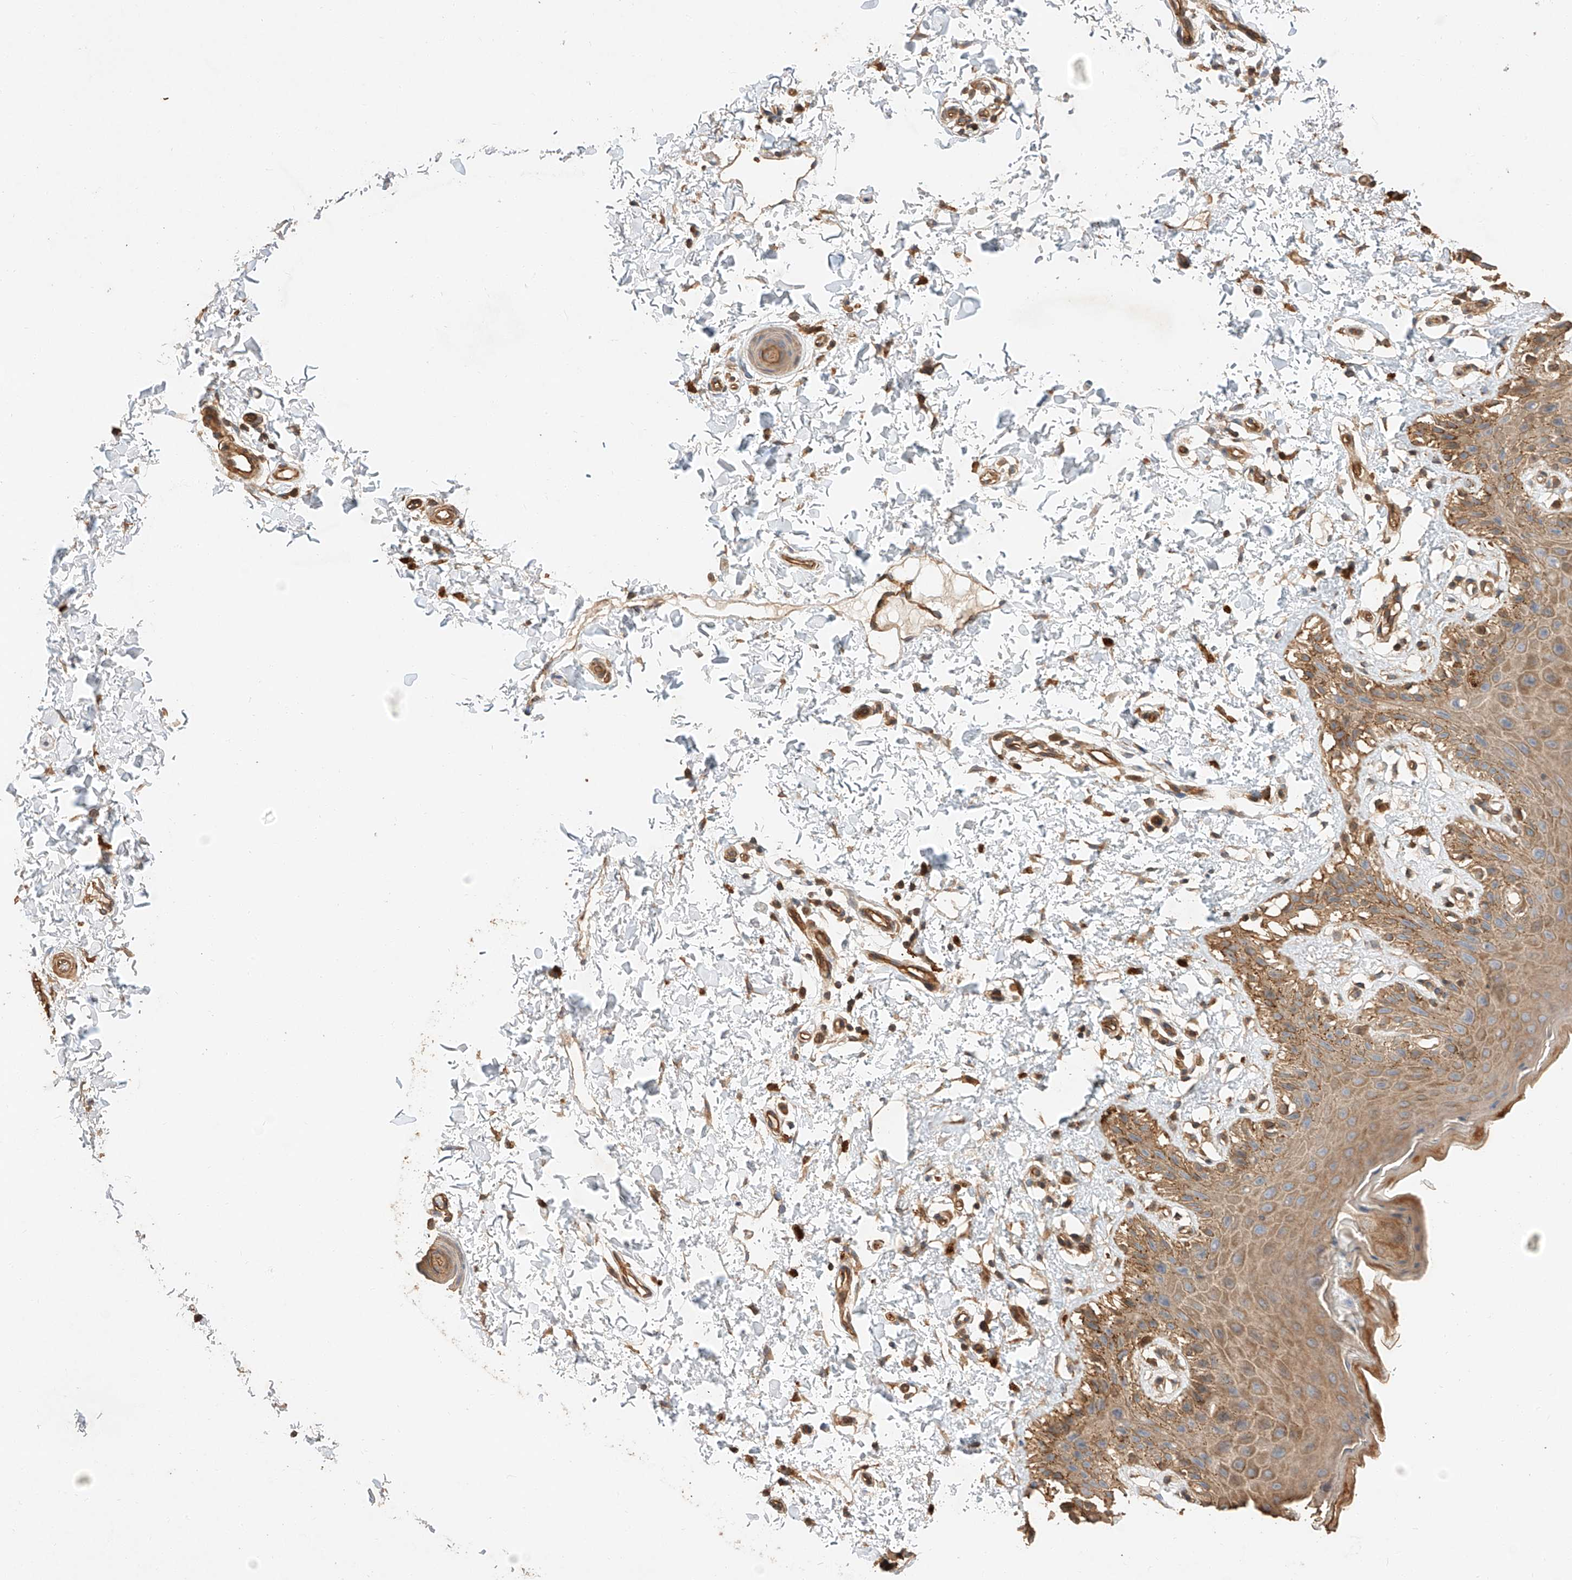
{"staining": {"intensity": "moderate", "quantity": ">75%", "location": "cytoplasmic/membranous"}, "tissue": "skin", "cell_type": "Epidermal cells", "image_type": "normal", "snomed": [{"axis": "morphology", "description": "Normal tissue, NOS"}, {"axis": "topography", "description": "Anal"}], "caption": "Approximately >75% of epidermal cells in benign human skin show moderate cytoplasmic/membranous protein expression as visualized by brown immunohistochemical staining.", "gene": "GHDC", "patient": {"sex": "male", "age": 44}}